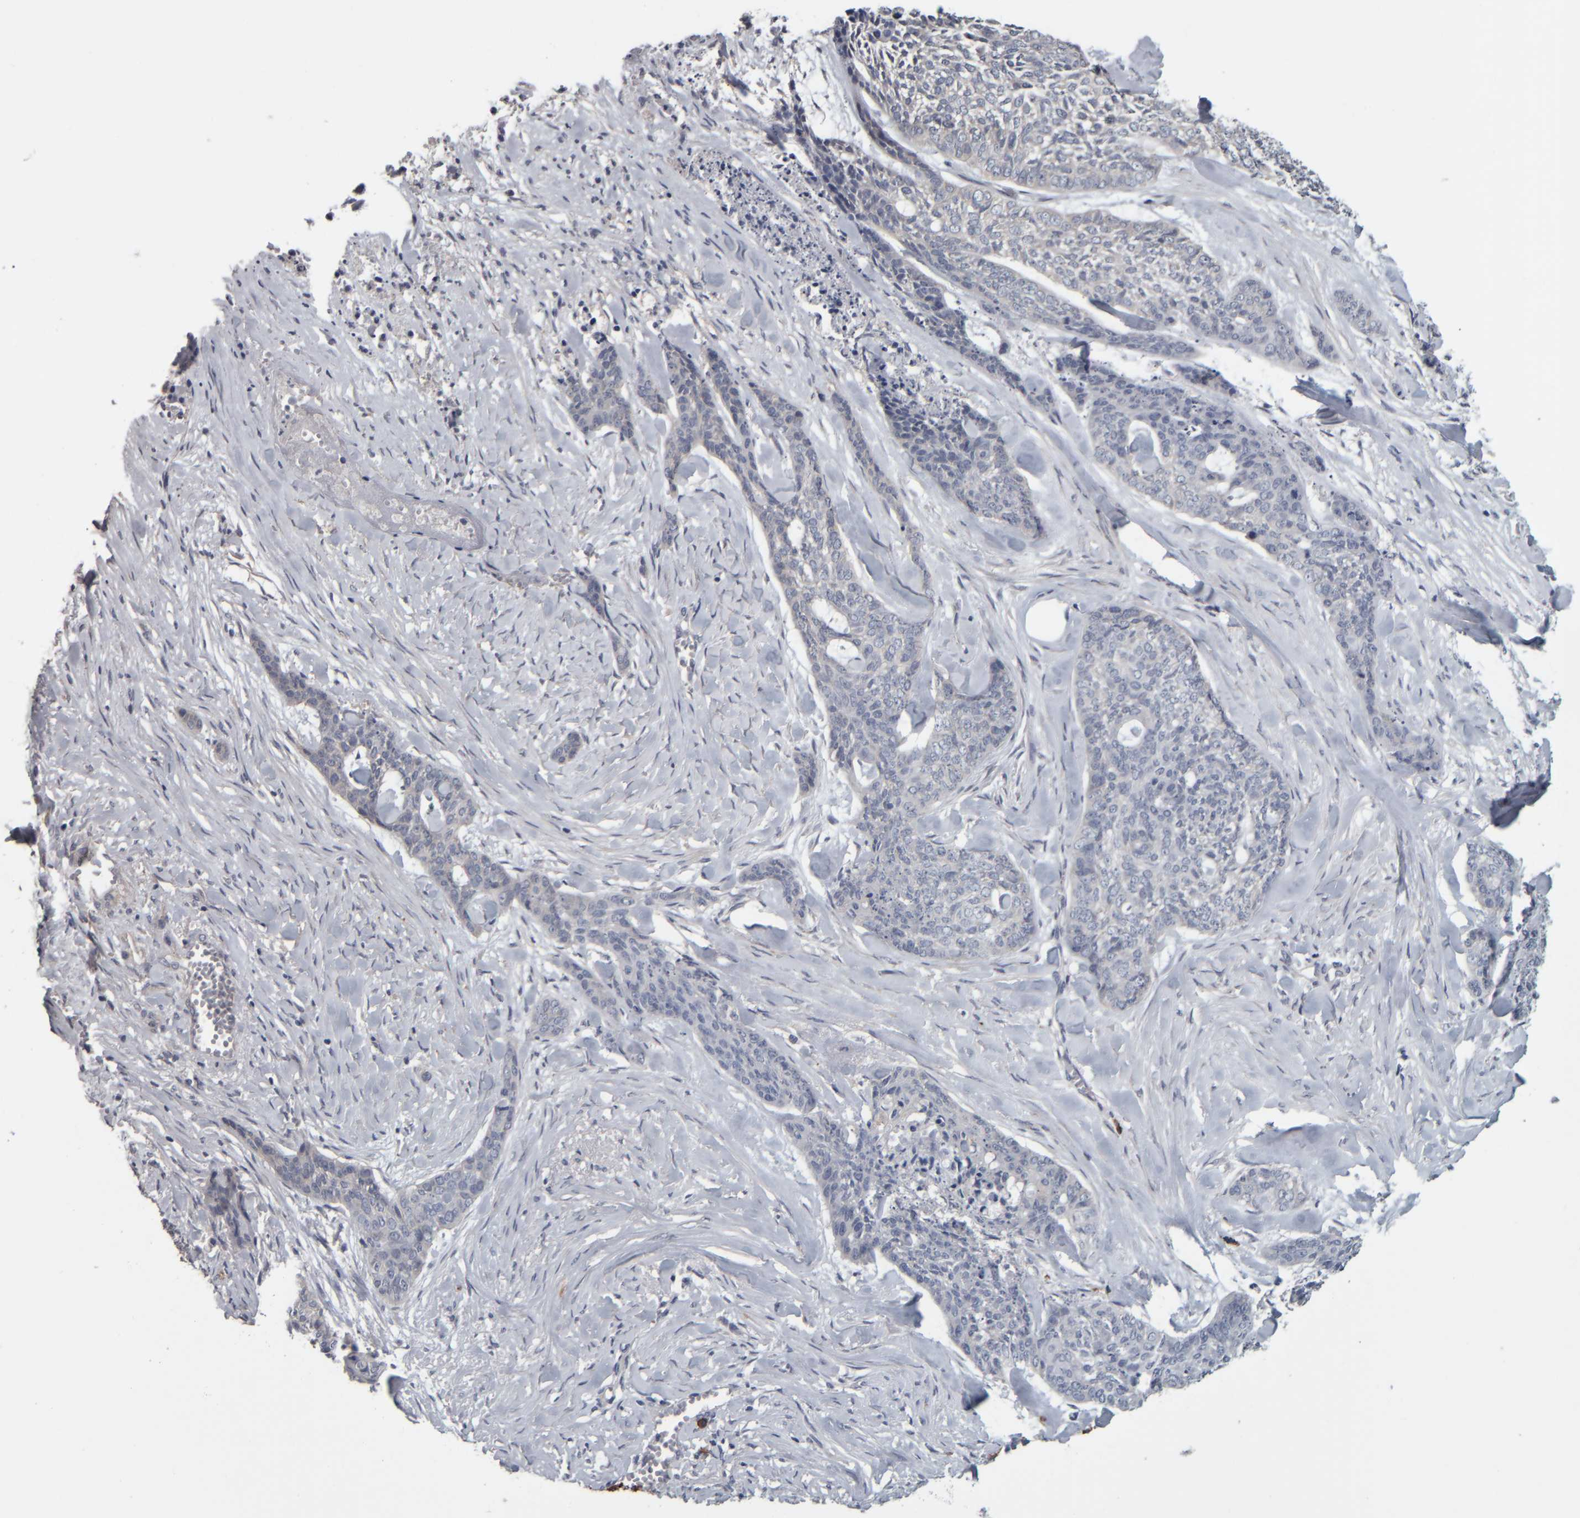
{"staining": {"intensity": "negative", "quantity": "none", "location": "none"}, "tissue": "skin cancer", "cell_type": "Tumor cells", "image_type": "cancer", "snomed": [{"axis": "morphology", "description": "Basal cell carcinoma"}, {"axis": "topography", "description": "Skin"}], "caption": "Histopathology image shows no protein staining in tumor cells of skin basal cell carcinoma tissue.", "gene": "CAVIN4", "patient": {"sex": "female", "age": 64}}